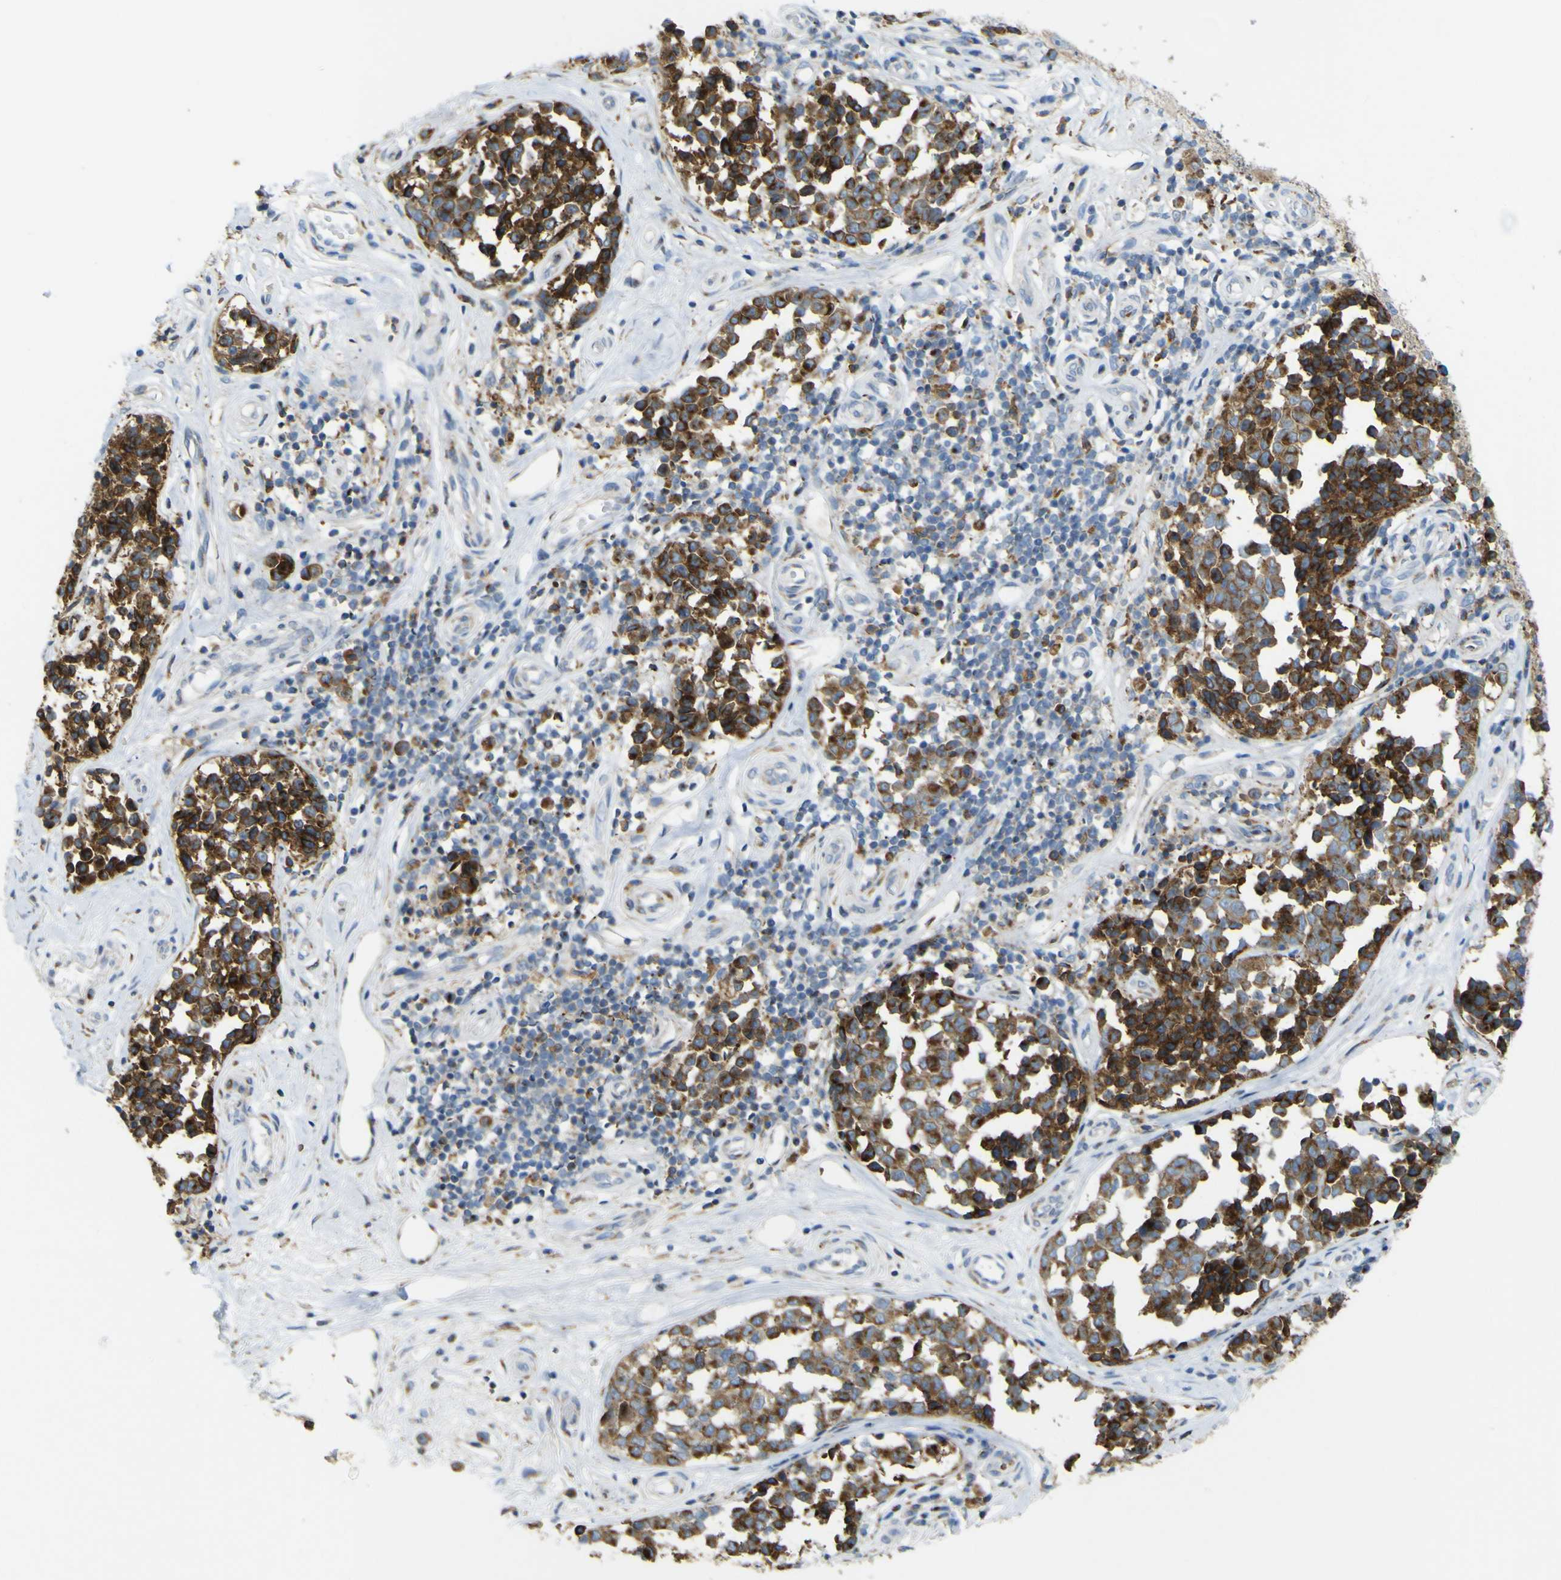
{"staining": {"intensity": "strong", "quantity": ">75%", "location": "cytoplasmic/membranous"}, "tissue": "melanoma", "cell_type": "Tumor cells", "image_type": "cancer", "snomed": [{"axis": "morphology", "description": "Malignant melanoma, NOS"}, {"axis": "topography", "description": "Skin"}], "caption": "IHC (DAB (3,3'-diaminobenzidine)) staining of human malignant melanoma reveals strong cytoplasmic/membranous protein staining in about >75% of tumor cells.", "gene": "IGF2R", "patient": {"sex": "female", "age": 64}}